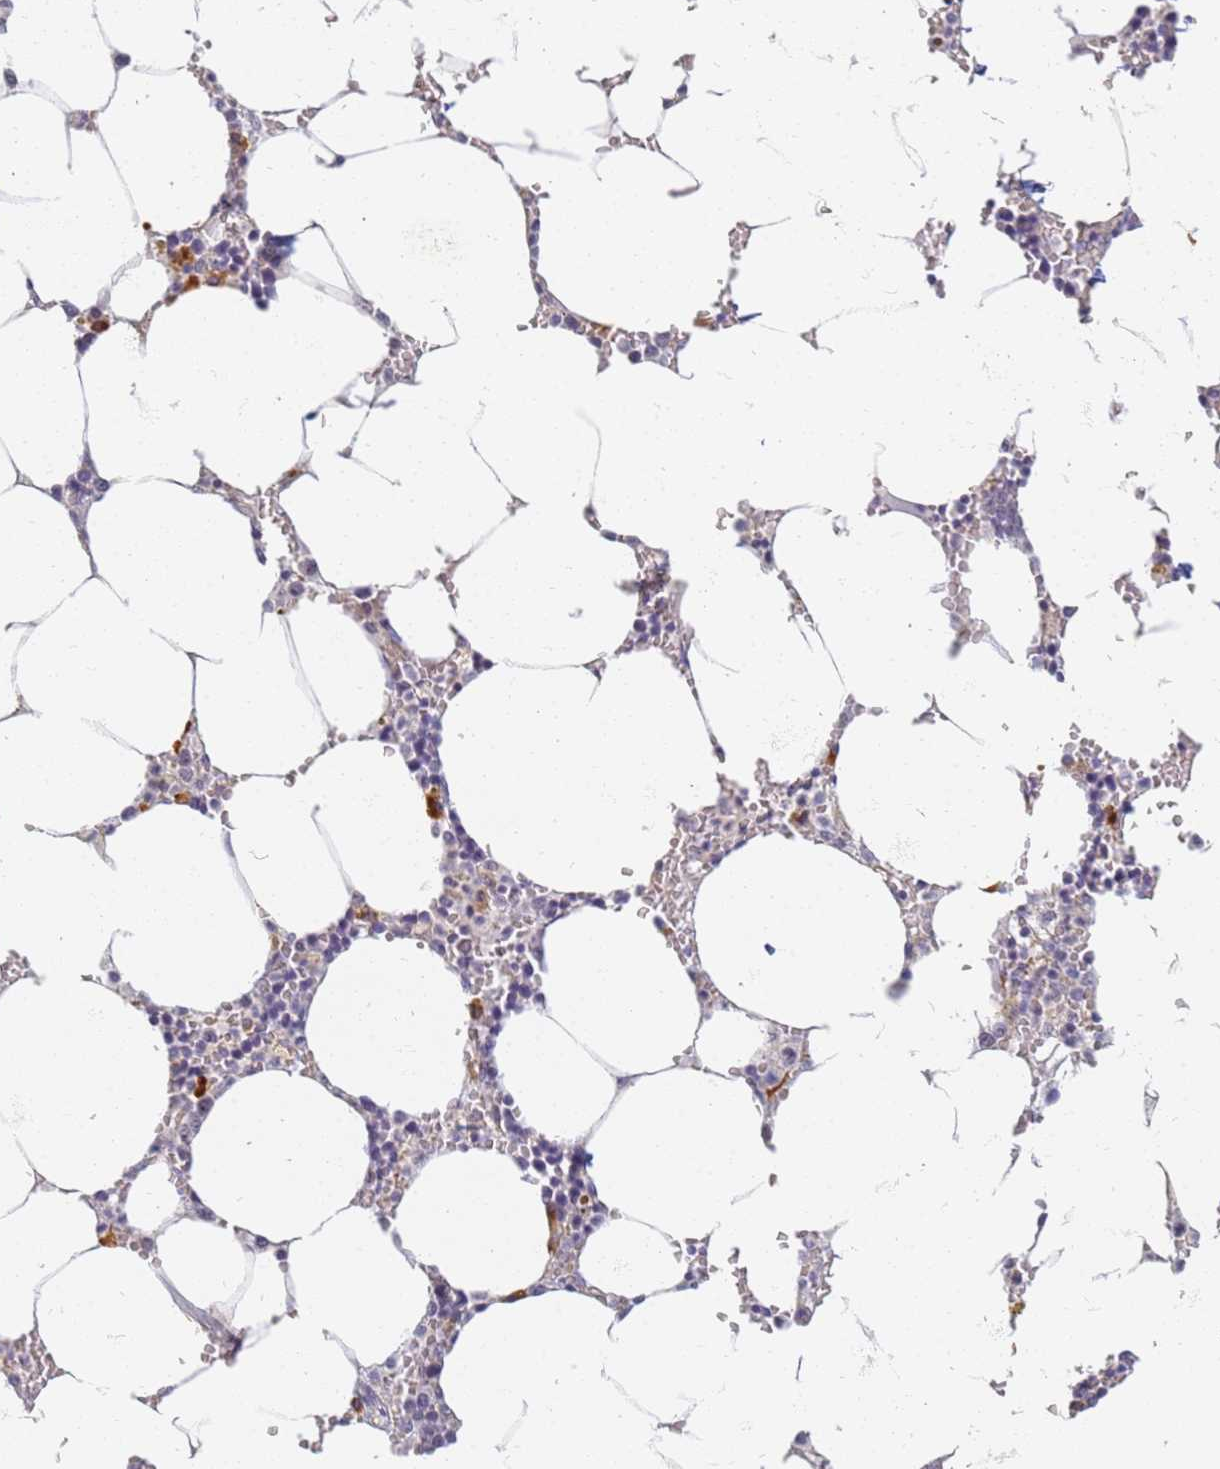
{"staining": {"intensity": "negative", "quantity": "none", "location": "none"}, "tissue": "bone marrow", "cell_type": "Hematopoietic cells", "image_type": "normal", "snomed": [{"axis": "morphology", "description": "Normal tissue, NOS"}, {"axis": "topography", "description": "Bone marrow"}], "caption": "Bone marrow stained for a protein using IHC exhibits no staining hematopoietic cells.", "gene": "SLC38A9", "patient": {"sex": "male", "age": 70}}